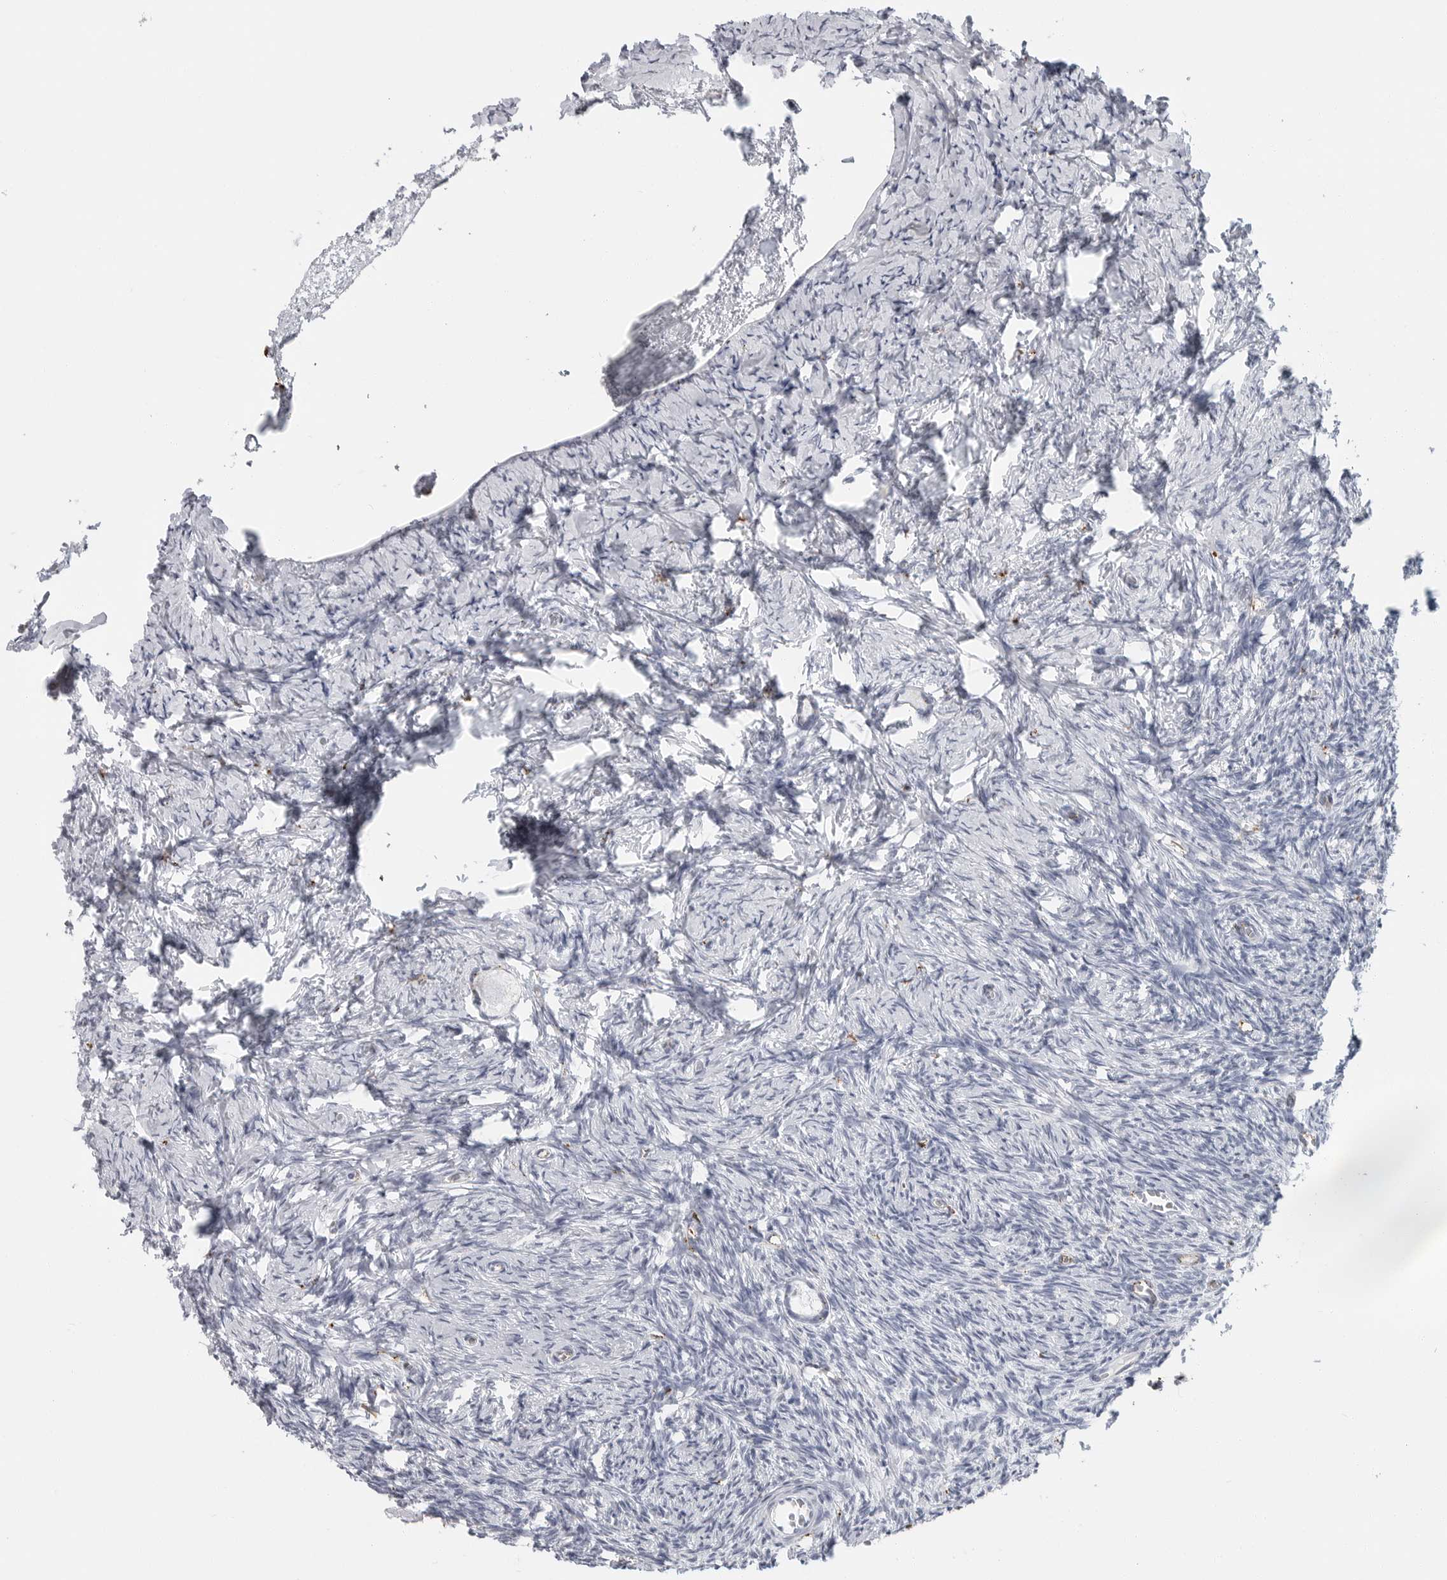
{"staining": {"intensity": "negative", "quantity": "none", "location": "none"}, "tissue": "ovary", "cell_type": "Follicle cells", "image_type": "normal", "snomed": [{"axis": "morphology", "description": "Normal tissue, NOS"}, {"axis": "topography", "description": "Ovary"}], "caption": "IHC image of normal ovary: human ovary stained with DAB (3,3'-diaminobenzidine) displays no significant protein positivity in follicle cells.", "gene": "IFI30", "patient": {"sex": "female", "age": 27}}